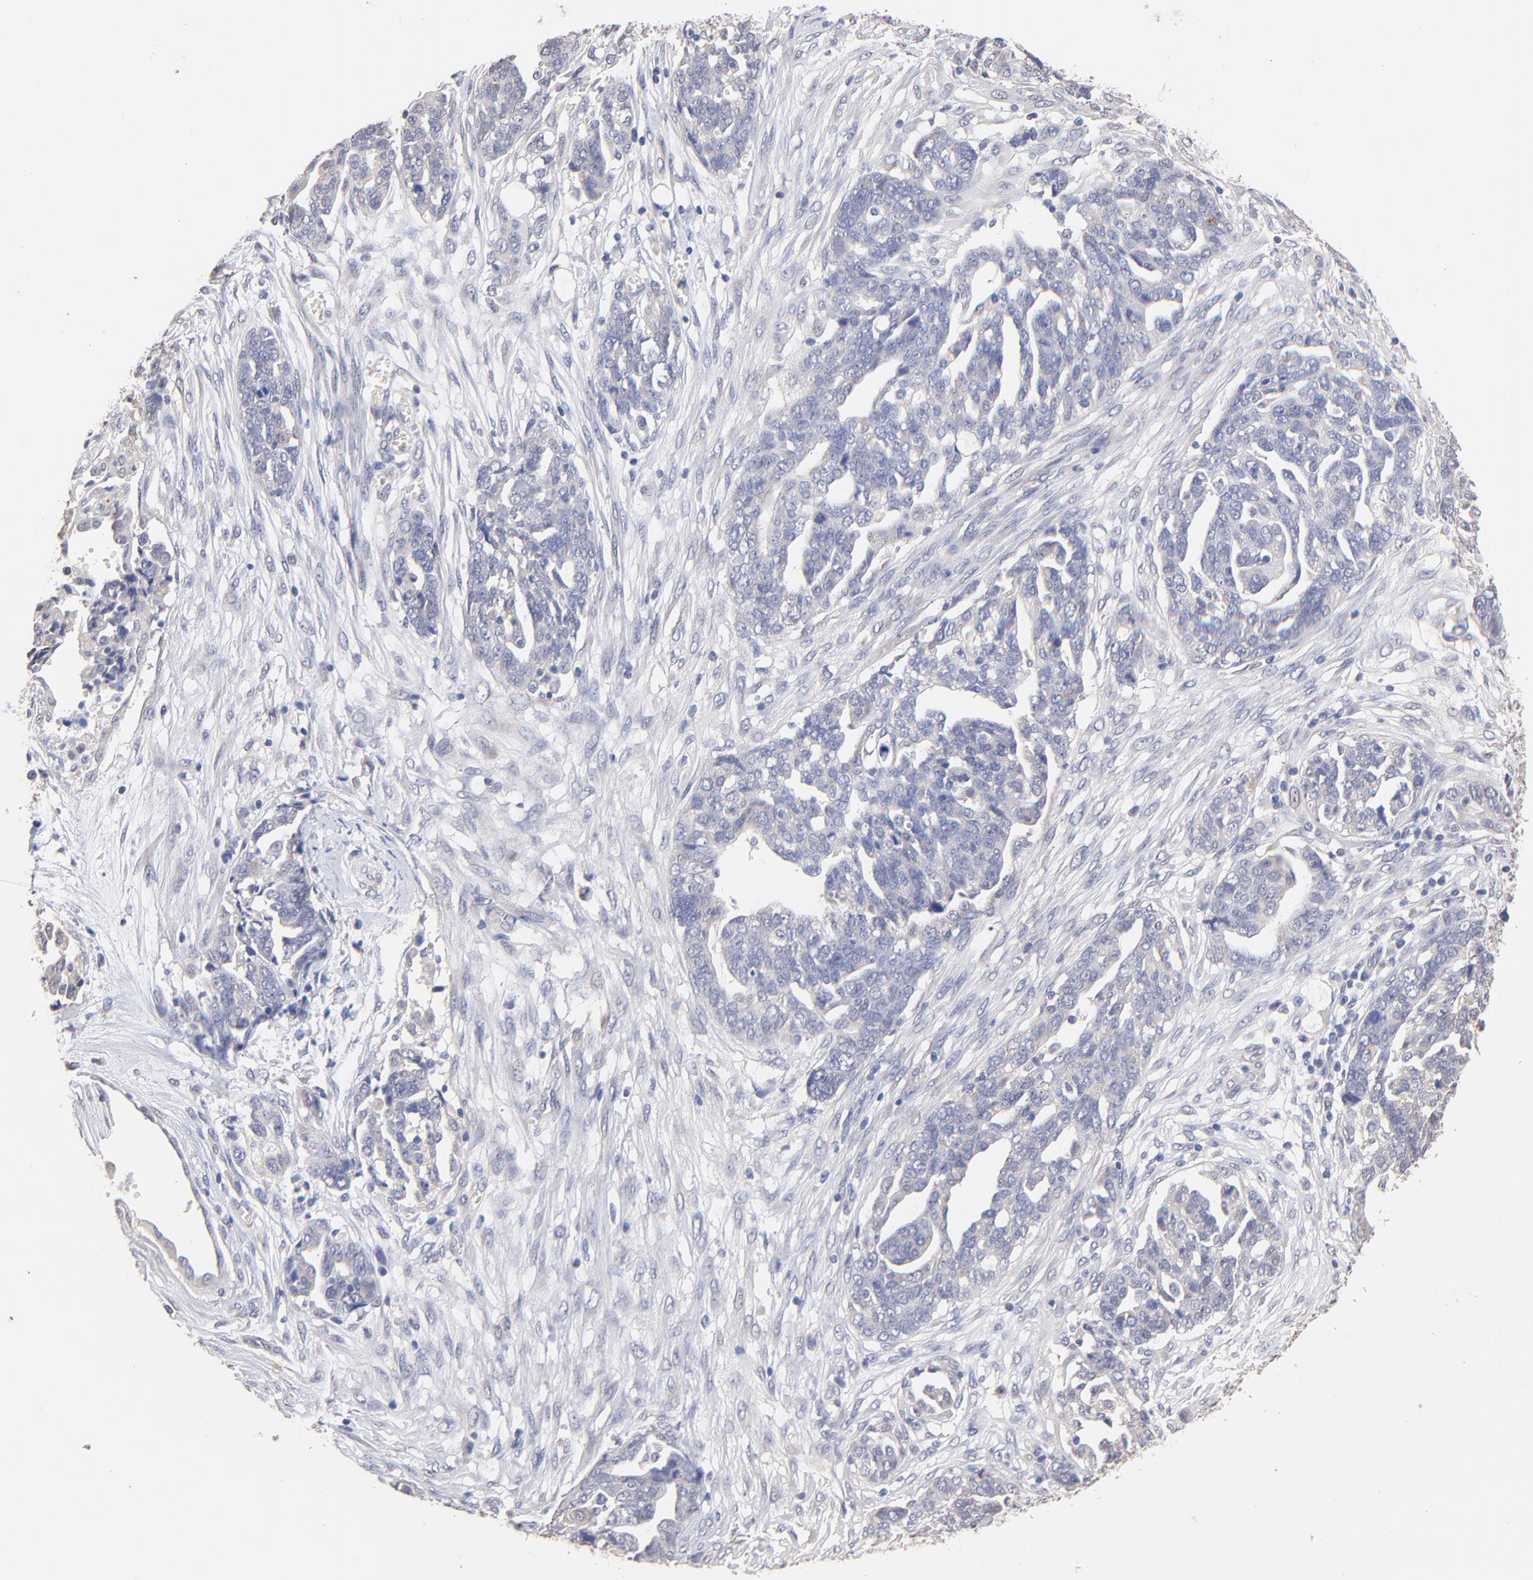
{"staining": {"intensity": "negative", "quantity": "none", "location": "none"}, "tissue": "ovarian cancer", "cell_type": "Tumor cells", "image_type": "cancer", "snomed": [{"axis": "morphology", "description": "Normal tissue, NOS"}, {"axis": "morphology", "description": "Cystadenocarcinoma, serous, NOS"}, {"axis": "topography", "description": "Fallopian tube"}, {"axis": "topography", "description": "Ovary"}], "caption": "Tumor cells show no significant protein staining in ovarian serous cystadenocarcinoma.", "gene": "RIBC2", "patient": {"sex": "female", "age": 56}}